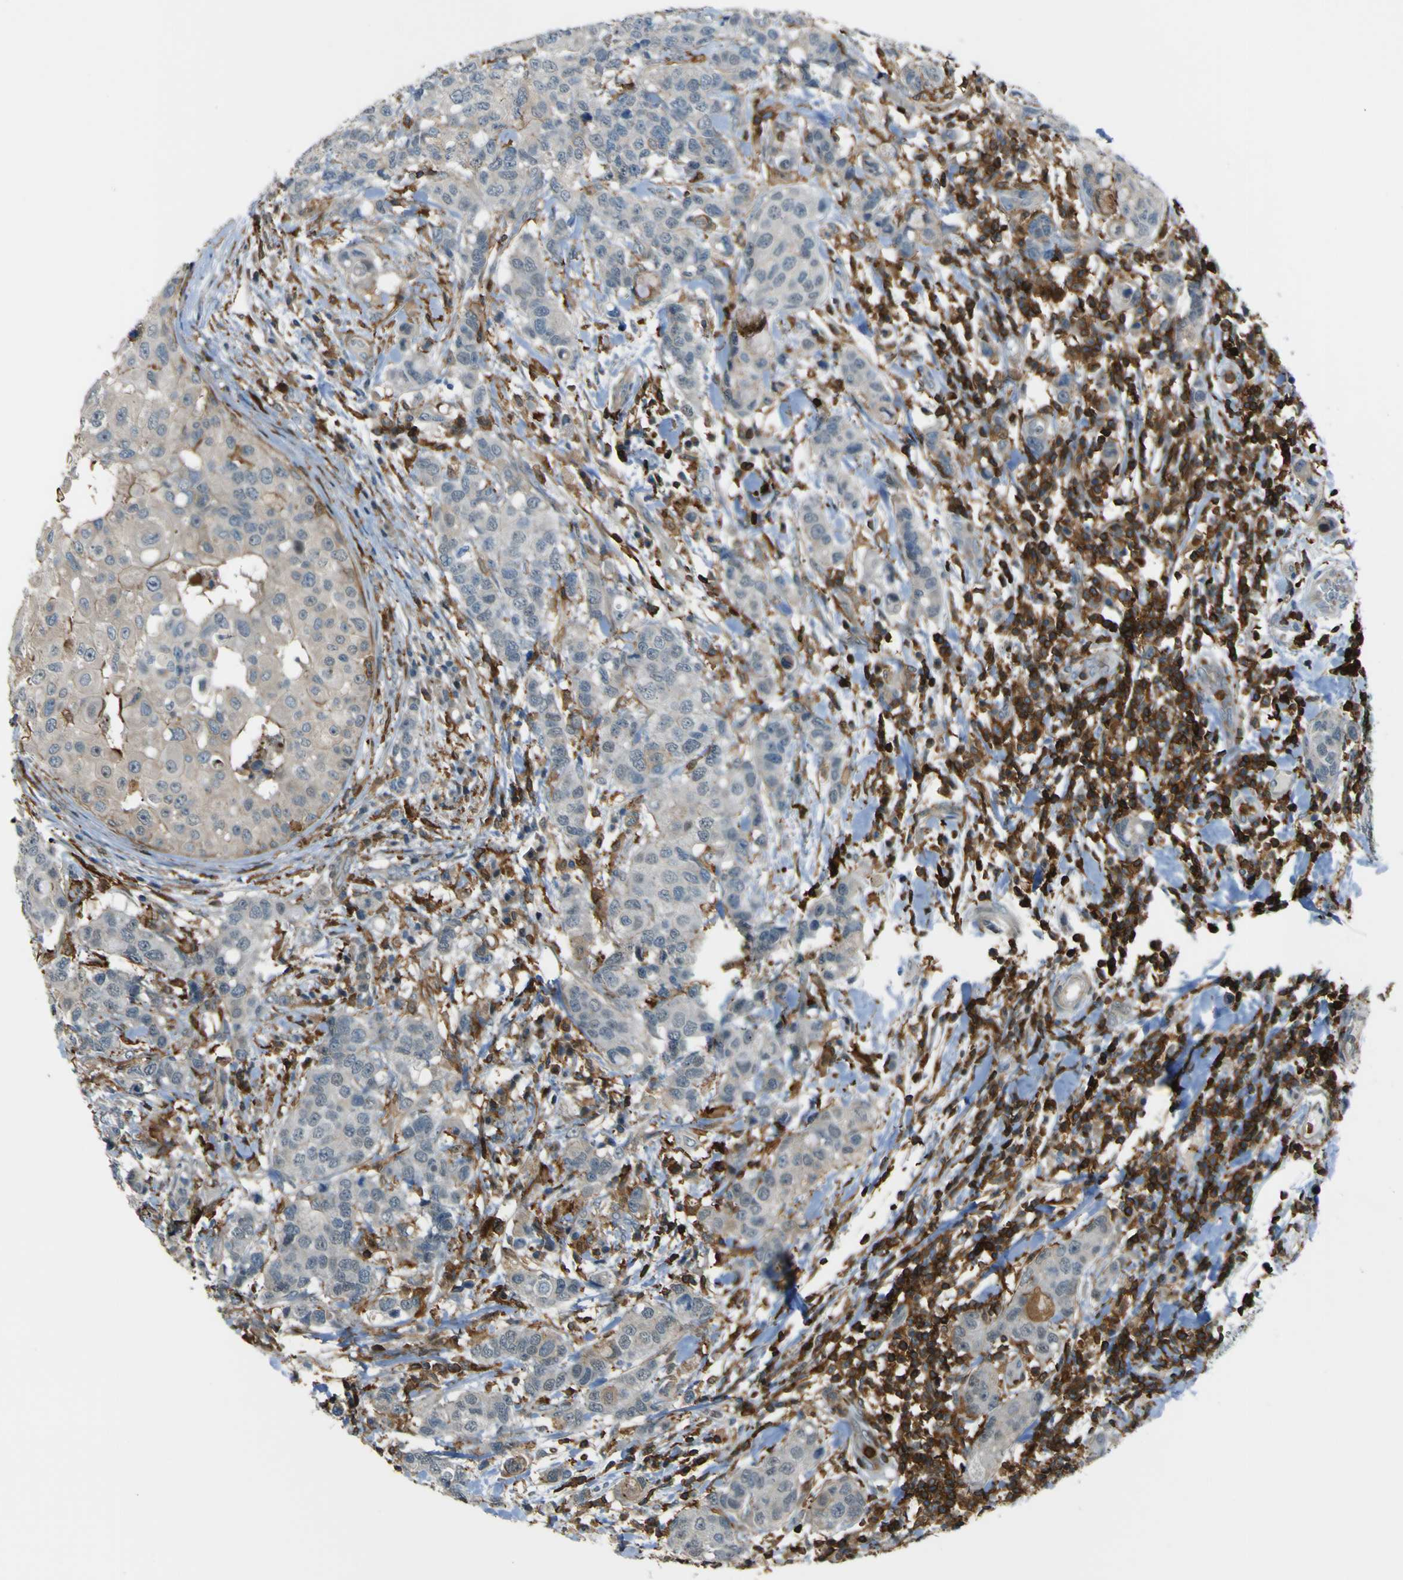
{"staining": {"intensity": "weak", "quantity": "<25%", "location": "cytoplasmic/membranous"}, "tissue": "breast cancer", "cell_type": "Tumor cells", "image_type": "cancer", "snomed": [{"axis": "morphology", "description": "Duct carcinoma"}, {"axis": "topography", "description": "Breast"}], "caption": "Histopathology image shows no significant protein staining in tumor cells of breast cancer (intraductal carcinoma).", "gene": "PCDHB5", "patient": {"sex": "female", "age": 27}}